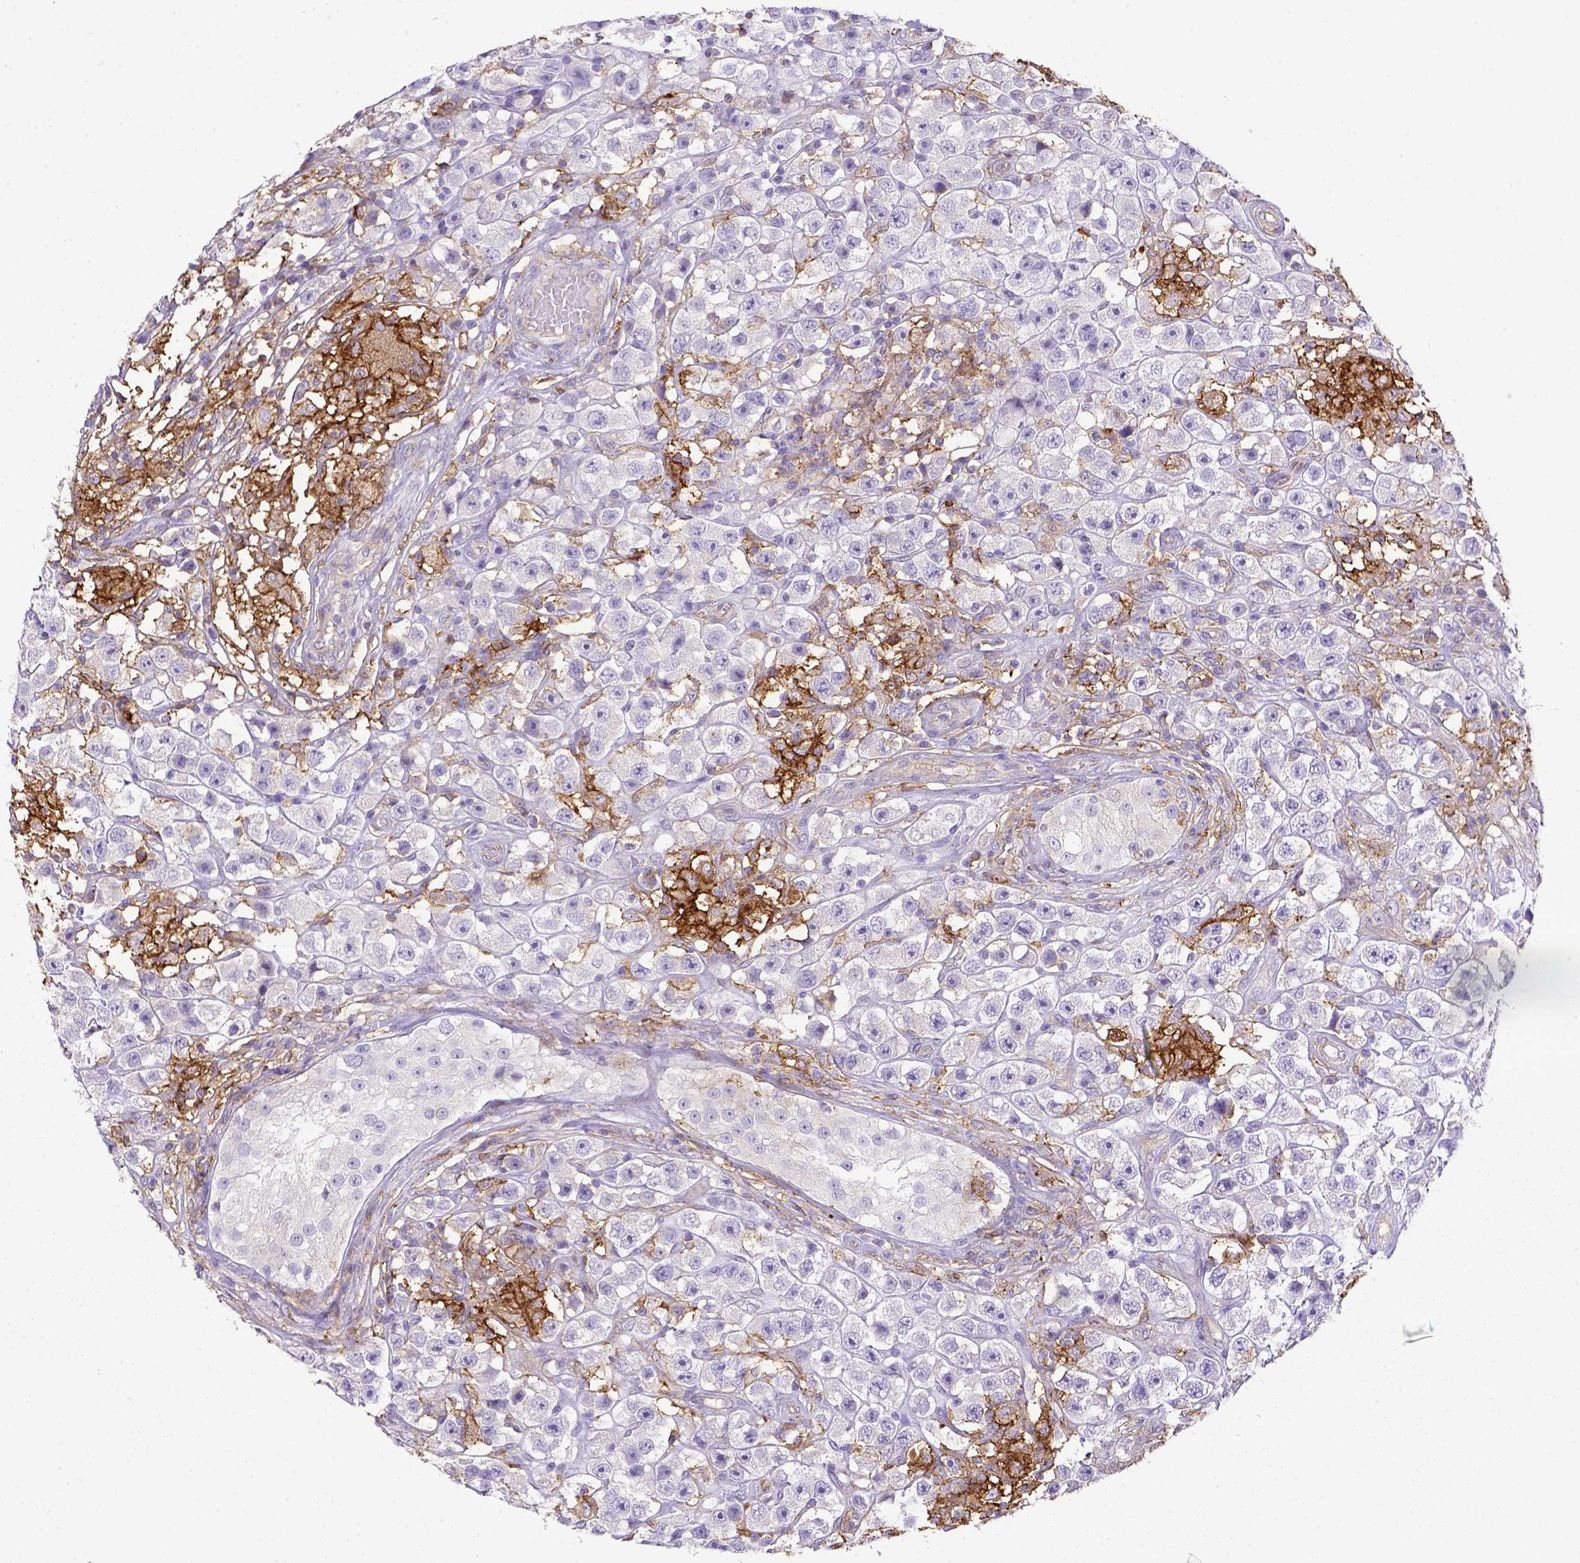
{"staining": {"intensity": "negative", "quantity": "none", "location": "none"}, "tissue": "testis cancer", "cell_type": "Tumor cells", "image_type": "cancer", "snomed": [{"axis": "morphology", "description": "Seminoma, NOS"}, {"axis": "topography", "description": "Testis"}], "caption": "Histopathology image shows no protein expression in tumor cells of seminoma (testis) tissue.", "gene": "CD40", "patient": {"sex": "male", "age": 45}}